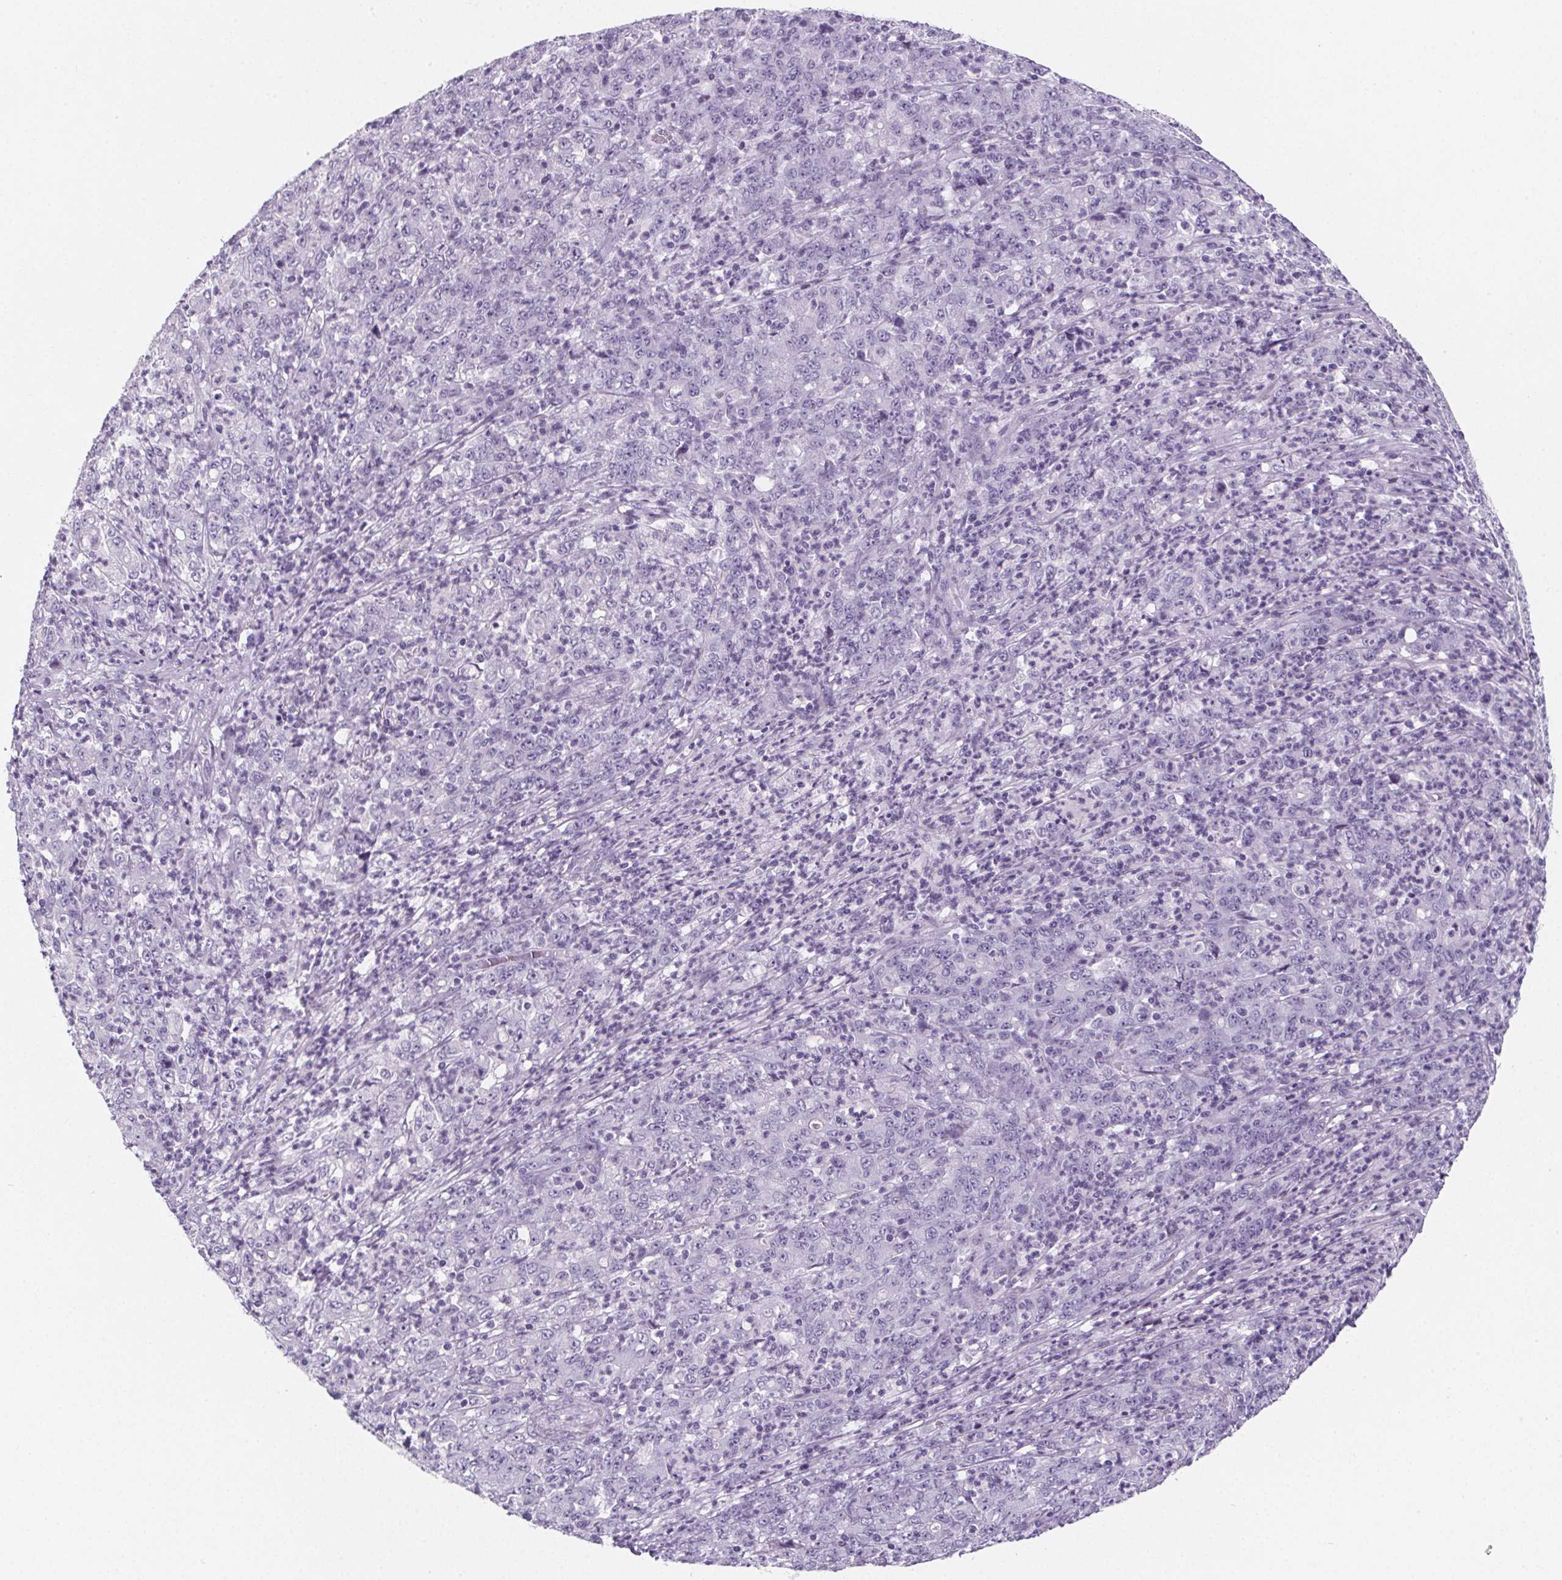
{"staining": {"intensity": "negative", "quantity": "none", "location": "none"}, "tissue": "stomach cancer", "cell_type": "Tumor cells", "image_type": "cancer", "snomed": [{"axis": "morphology", "description": "Adenocarcinoma, NOS"}, {"axis": "topography", "description": "Stomach, lower"}], "caption": "Stomach cancer was stained to show a protein in brown. There is no significant expression in tumor cells. Nuclei are stained in blue.", "gene": "ADRB1", "patient": {"sex": "female", "age": 71}}